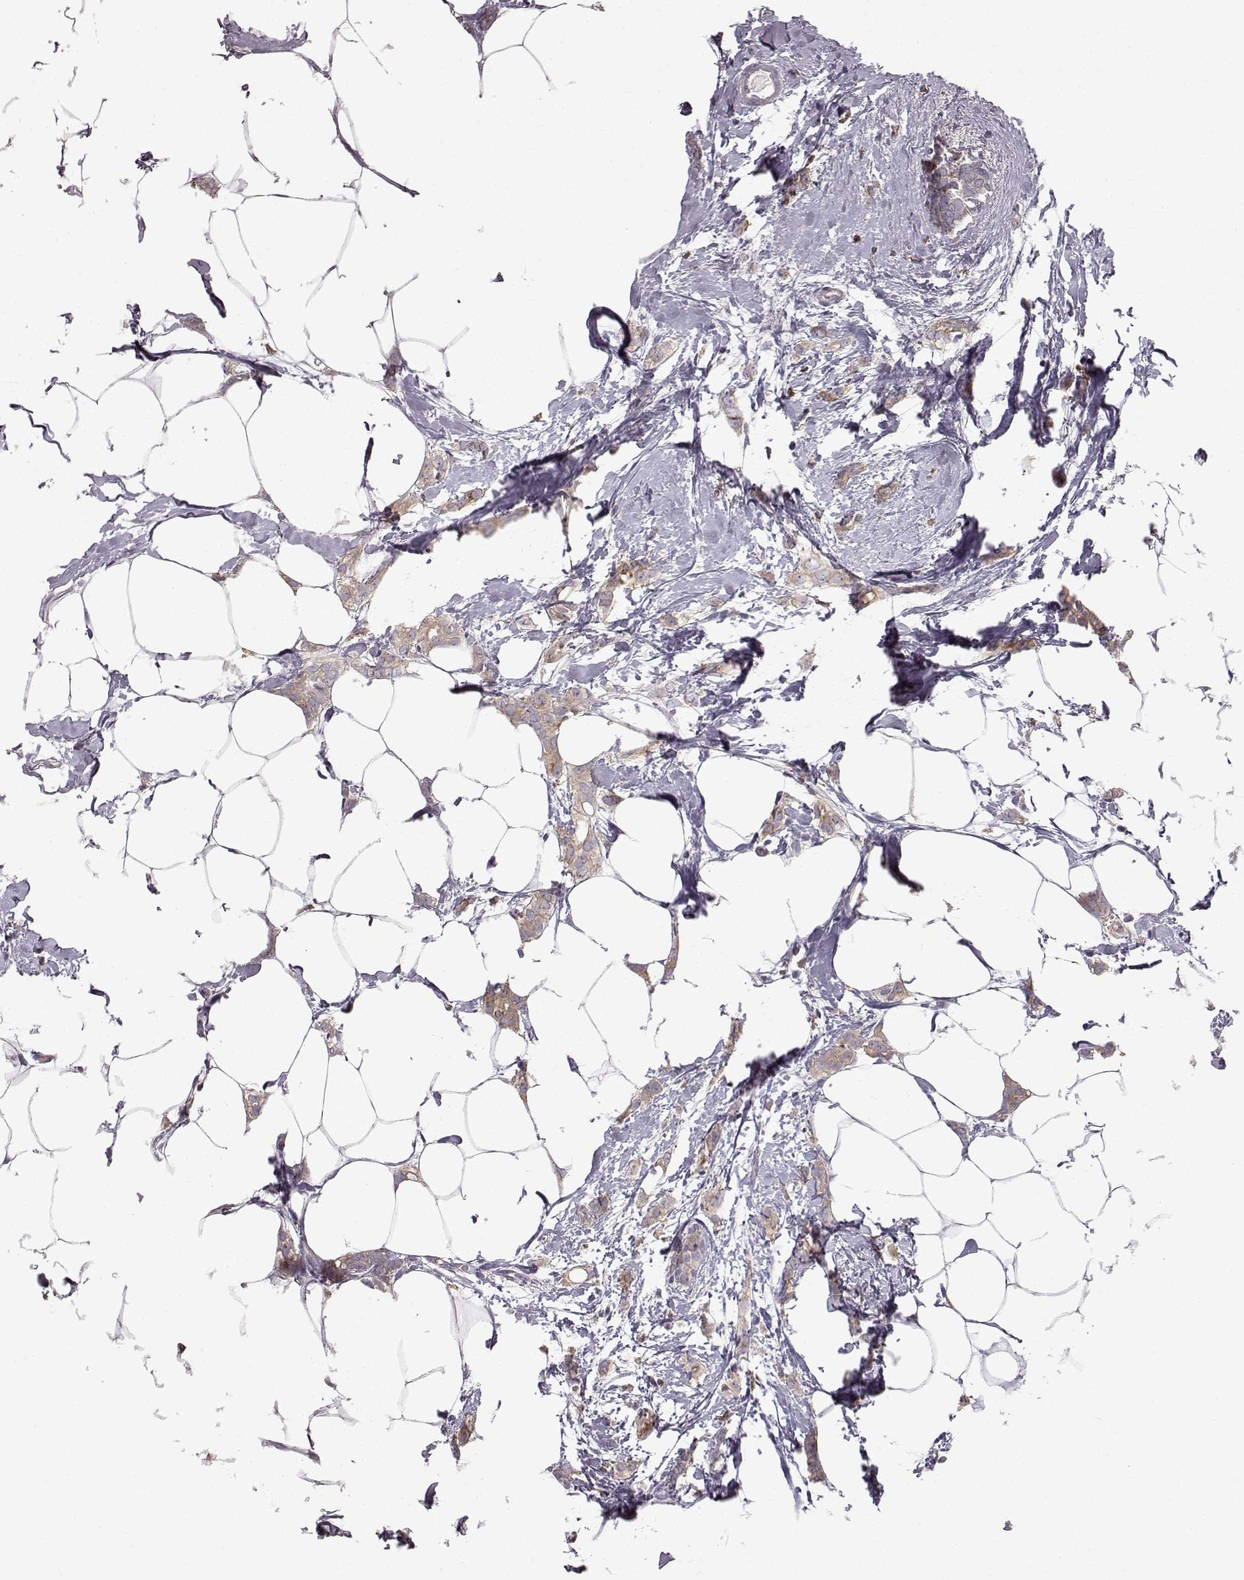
{"staining": {"intensity": "weak", "quantity": ">75%", "location": "cytoplasmic/membranous"}, "tissue": "breast cancer", "cell_type": "Tumor cells", "image_type": "cancer", "snomed": [{"axis": "morphology", "description": "Duct carcinoma"}, {"axis": "topography", "description": "Breast"}], "caption": "Breast infiltrating ductal carcinoma stained with immunohistochemistry (IHC) demonstrates weak cytoplasmic/membranous expression in approximately >75% of tumor cells.", "gene": "SPAG17", "patient": {"sex": "female", "age": 40}}